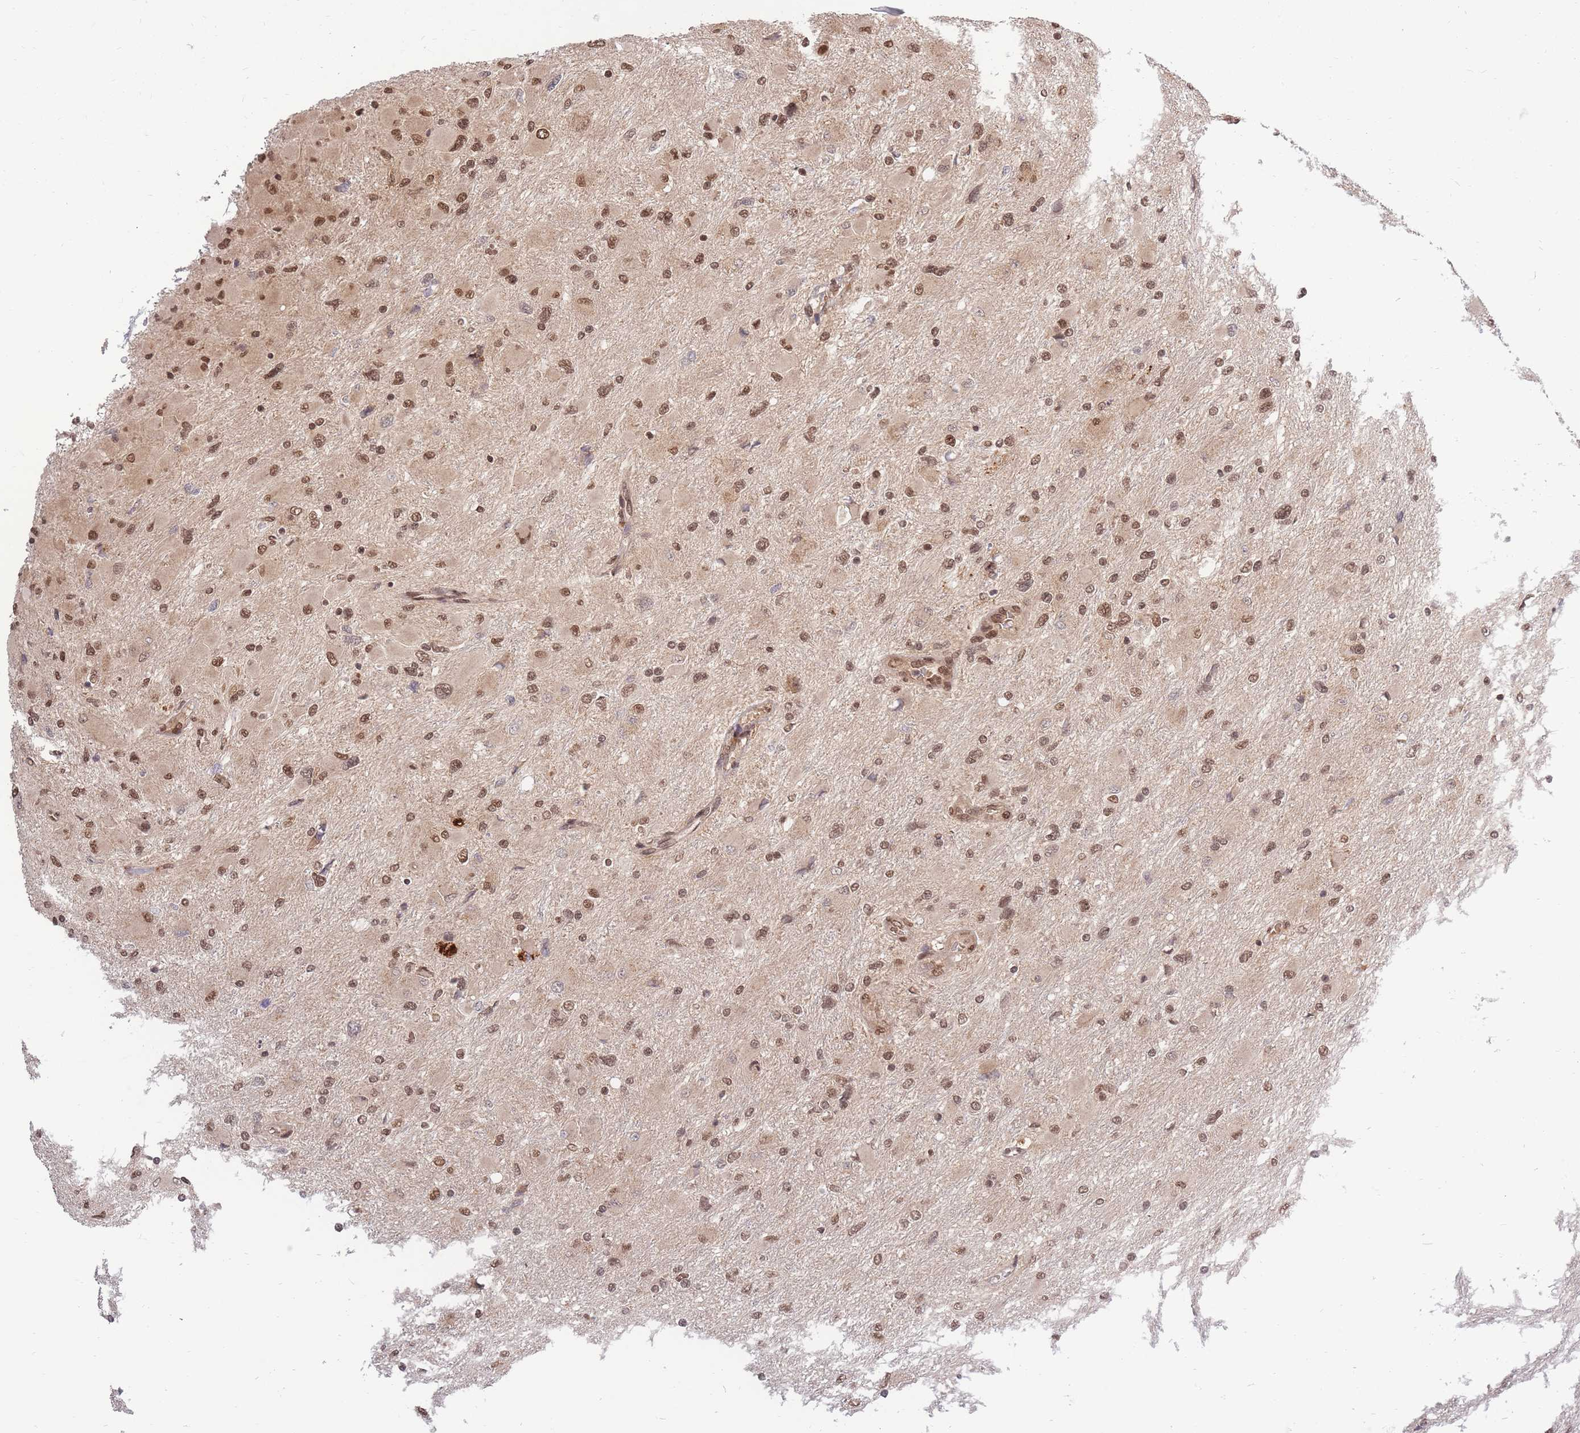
{"staining": {"intensity": "moderate", "quantity": ">75%", "location": "nuclear"}, "tissue": "glioma", "cell_type": "Tumor cells", "image_type": "cancer", "snomed": [{"axis": "morphology", "description": "Glioma, malignant, High grade"}, {"axis": "topography", "description": "Cerebral cortex"}], "caption": "Brown immunohistochemical staining in glioma reveals moderate nuclear positivity in approximately >75% of tumor cells. The protein is shown in brown color, while the nuclei are stained blue.", "gene": "SRA1", "patient": {"sex": "female", "age": 36}}